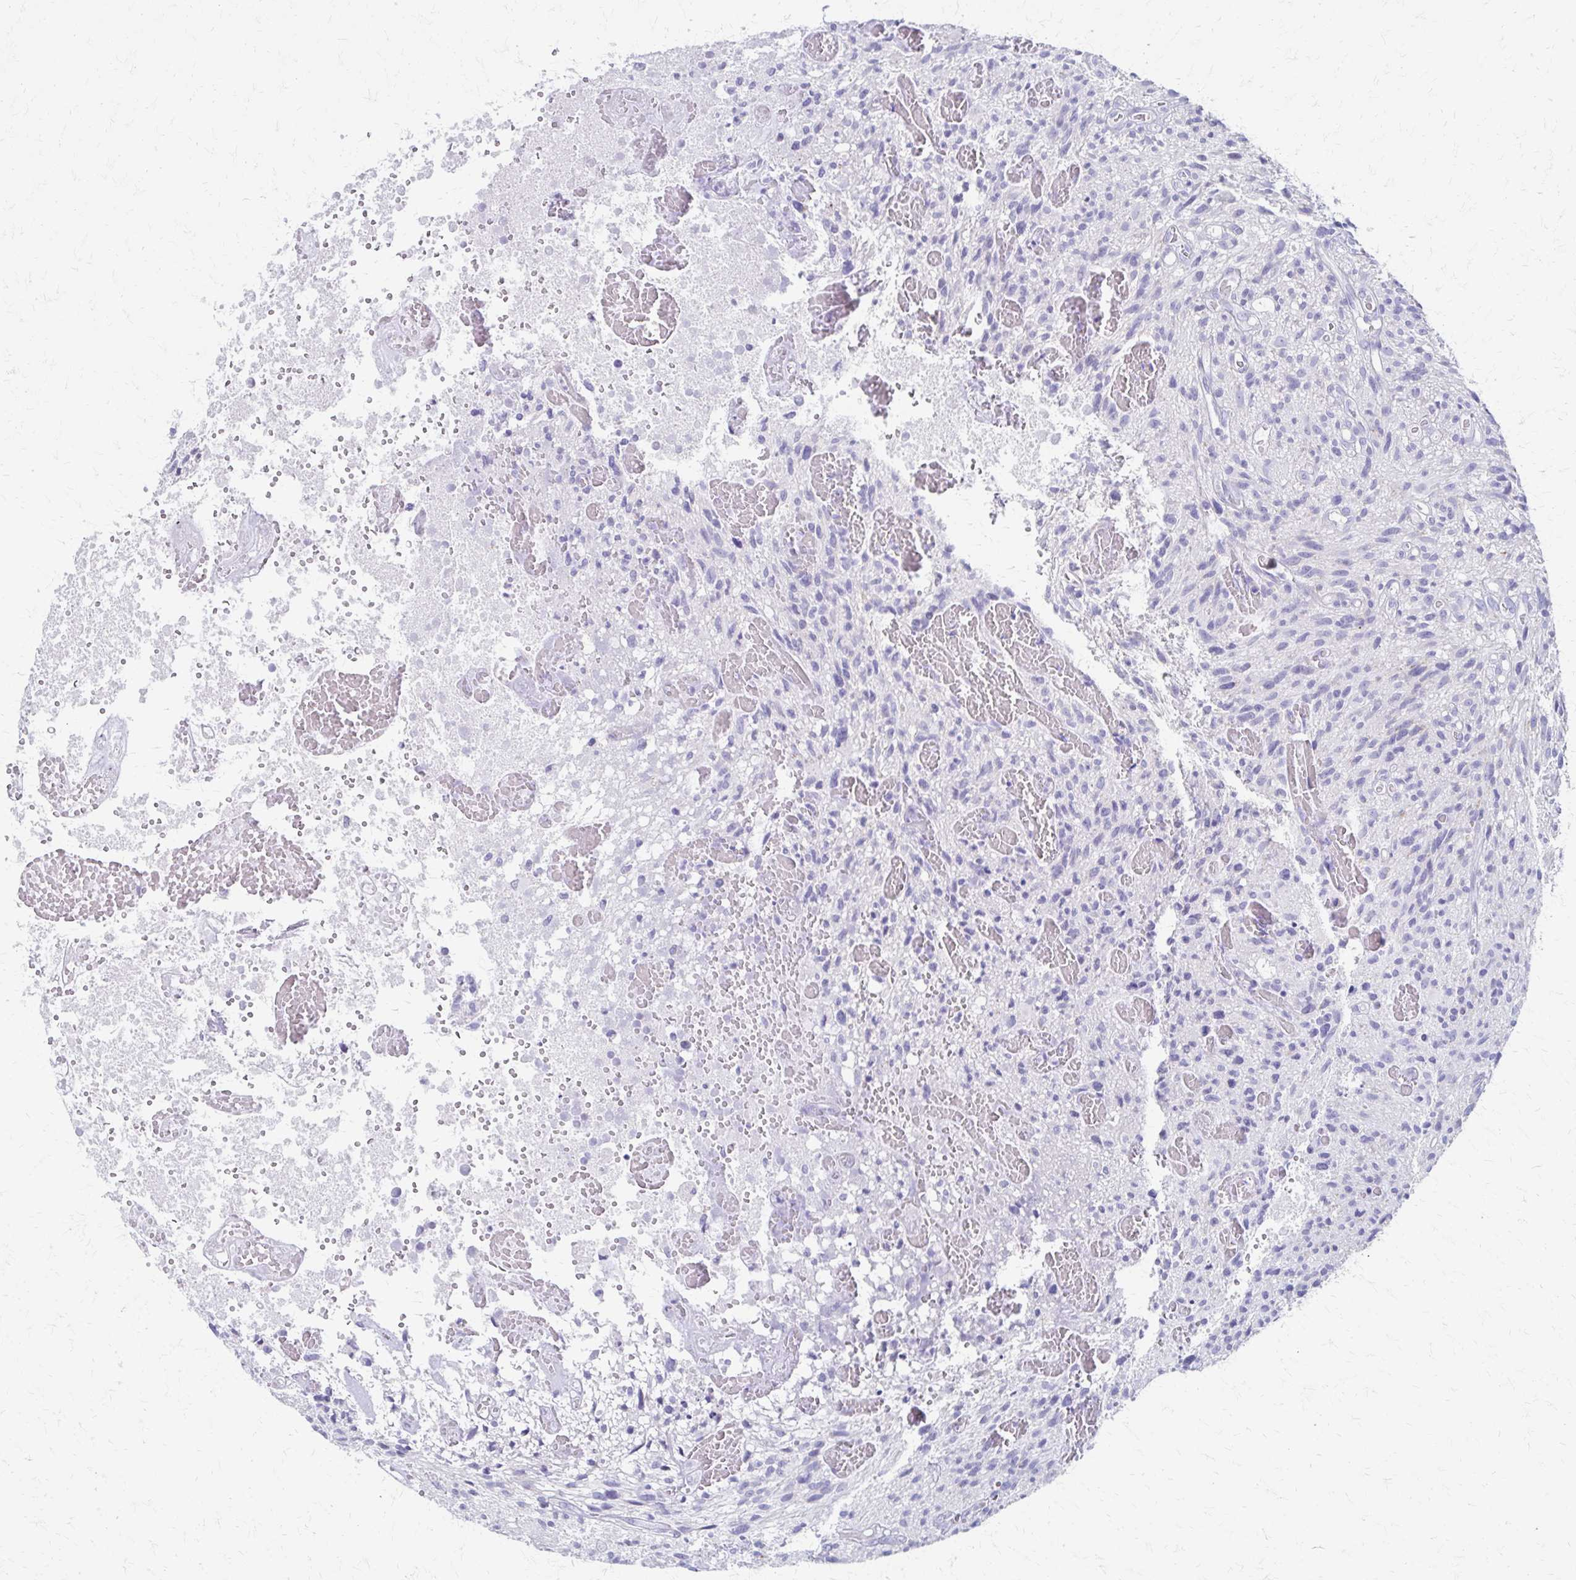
{"staining": {"intensity": "negative", "quantity": "none", "location": "none"}, "tissue": "glioma", "cell_type": "Tumor cells", "image_type": "cancer", "snomed": [{"axis": "morphology", "description": "Glioma, malignant, High grade"}, {"axis": "topography", "description": "Brain"}], "caption": "IHC photomicrograph of human malignant glioma (high-grade) stained for a protein (brown), which displays no expression in tumor cells.", "gene": "ZSCAN5B", "patient": {"sex": "male", "age": 75}}